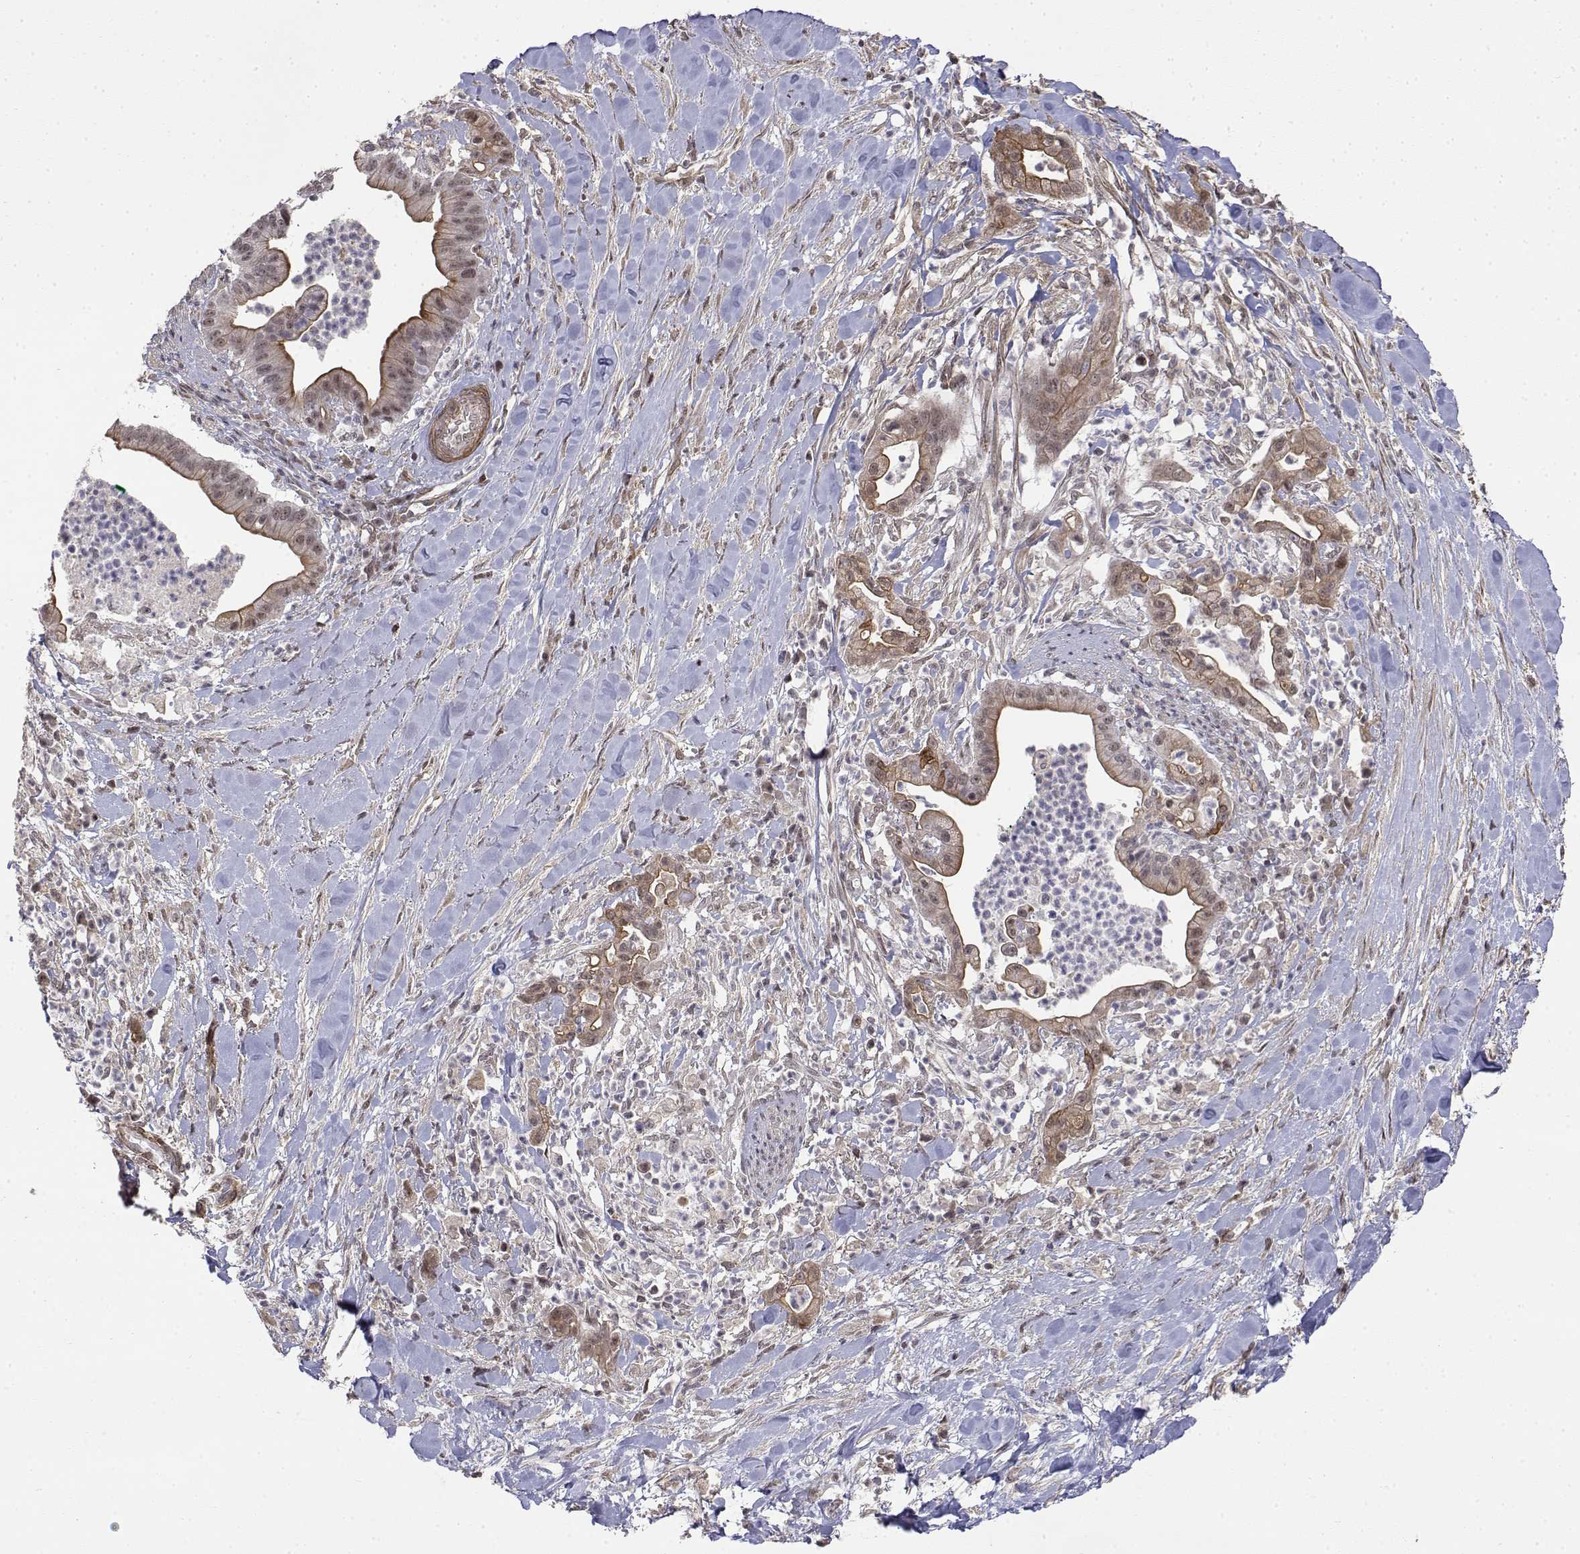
{"staining": {"intensity": "weak", "quantity": "25%-75%", "location": "cytoplasmic/membranous"}, "tissue": "pancreatic cancer", "cell_type": "Tumor cells", "image_type": "cancer", "snomed": [{"axis": "morphology", "description": "Normal tissue, NOS"}, {"axis": "morphology", "description": "Adenocarcinoma, NOS"}, {"axis": "topography", "description": "Lymph node"}, {"axis": "topography", "description": "Pancreas"}], "caption": "A histopathology image showing weak cytoplasmic/membranous expression in approximately 25%-75% of tumor cells in pancreatic cancer, as visualized by brown immunohistochemical staining.", "gene": "ITGA7", "patient": {"sex": "female", "age": 58}}